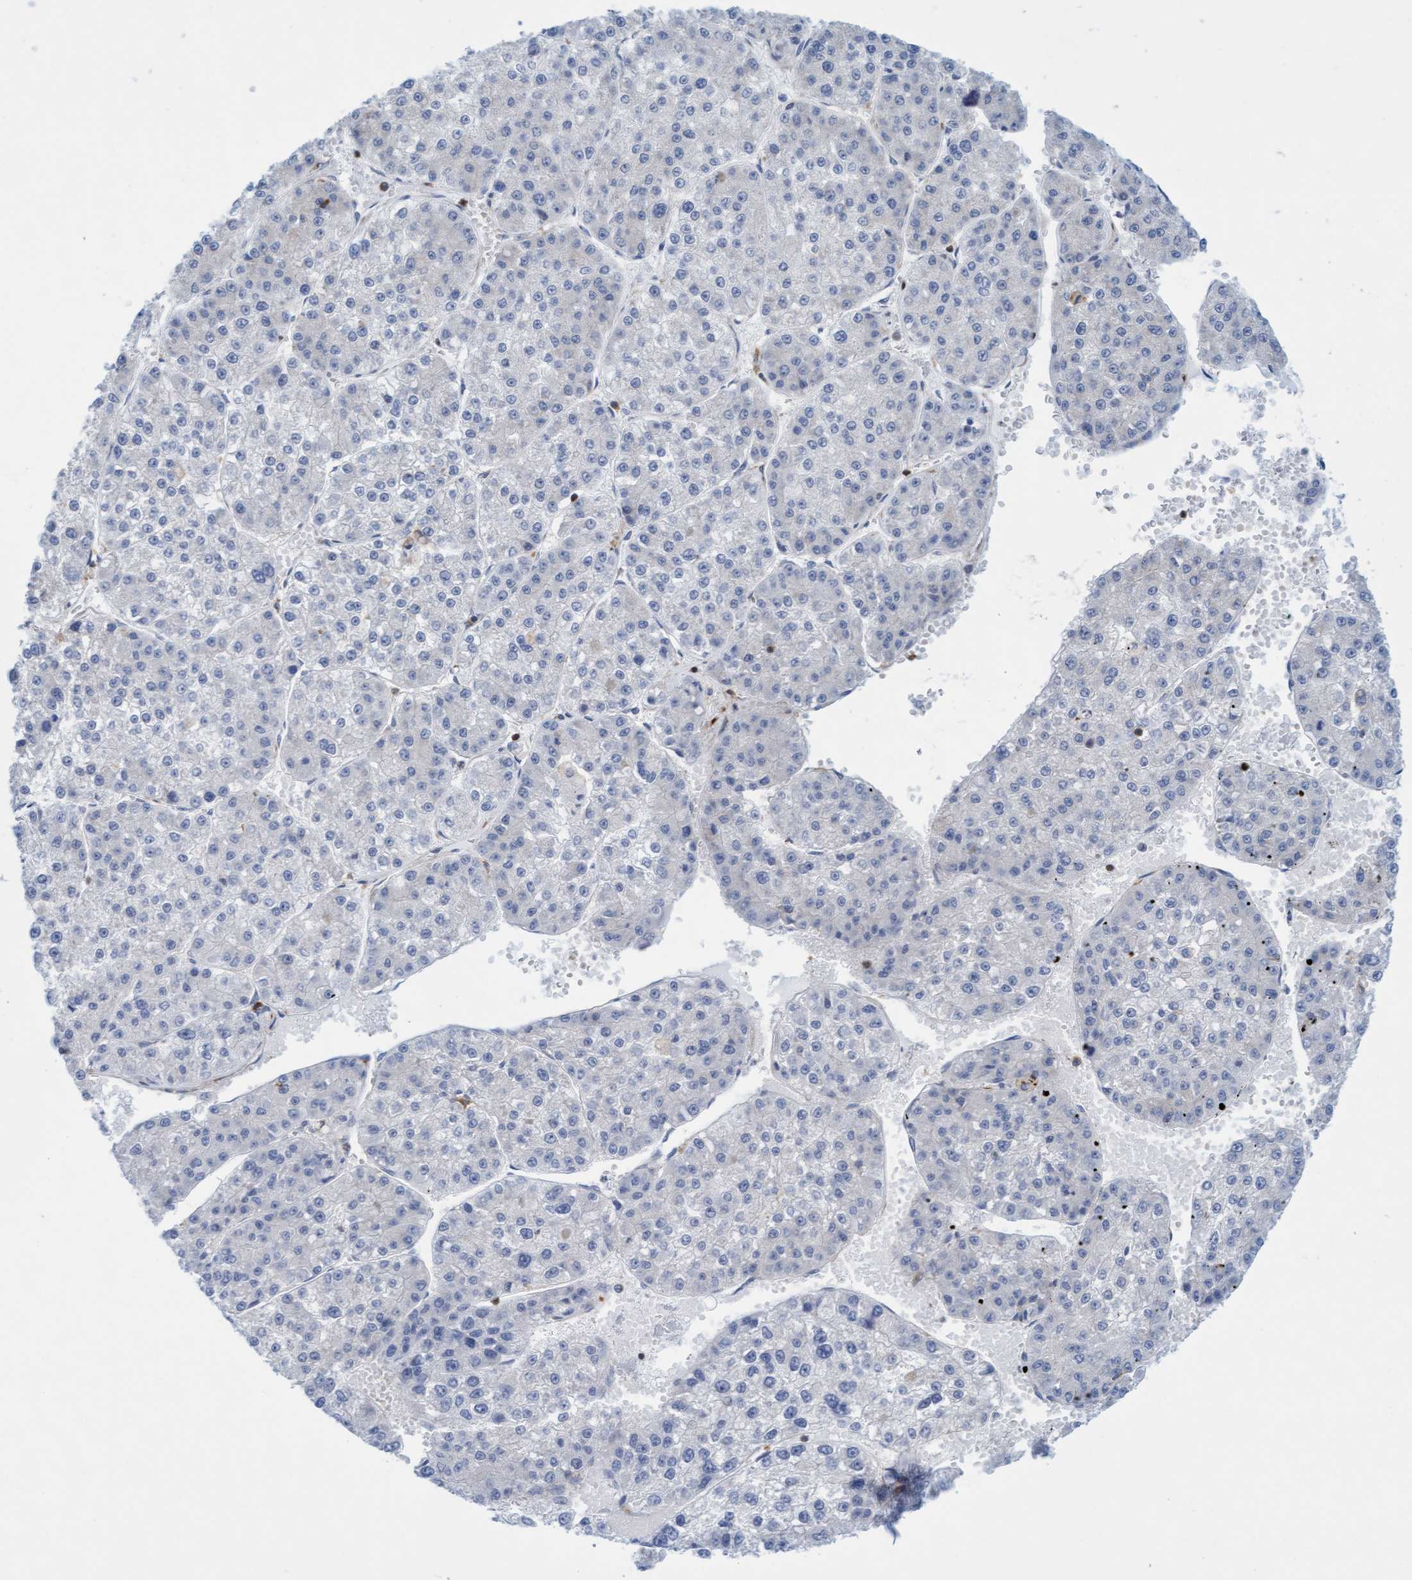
{"staining": {"intensity": "negative", "quantity": "none", "location": "none"}, "tissue": "liver cancer", "cell_type": "Tumor cells", "image_type": "cancer", "snomed": [{"axis": "morphology", "description": "Carcinoma, Hepatocellular, NOS"}, {"axis": "topography", "description": "Liver"}], "caption": "Liver hepatocellular carcinoma stained for a protein using immunohistochemistry (IHC) exhibits no positivity tumor cells.", "gene": "FNBP1", "patient": {"sex": "female", "age": 73}}